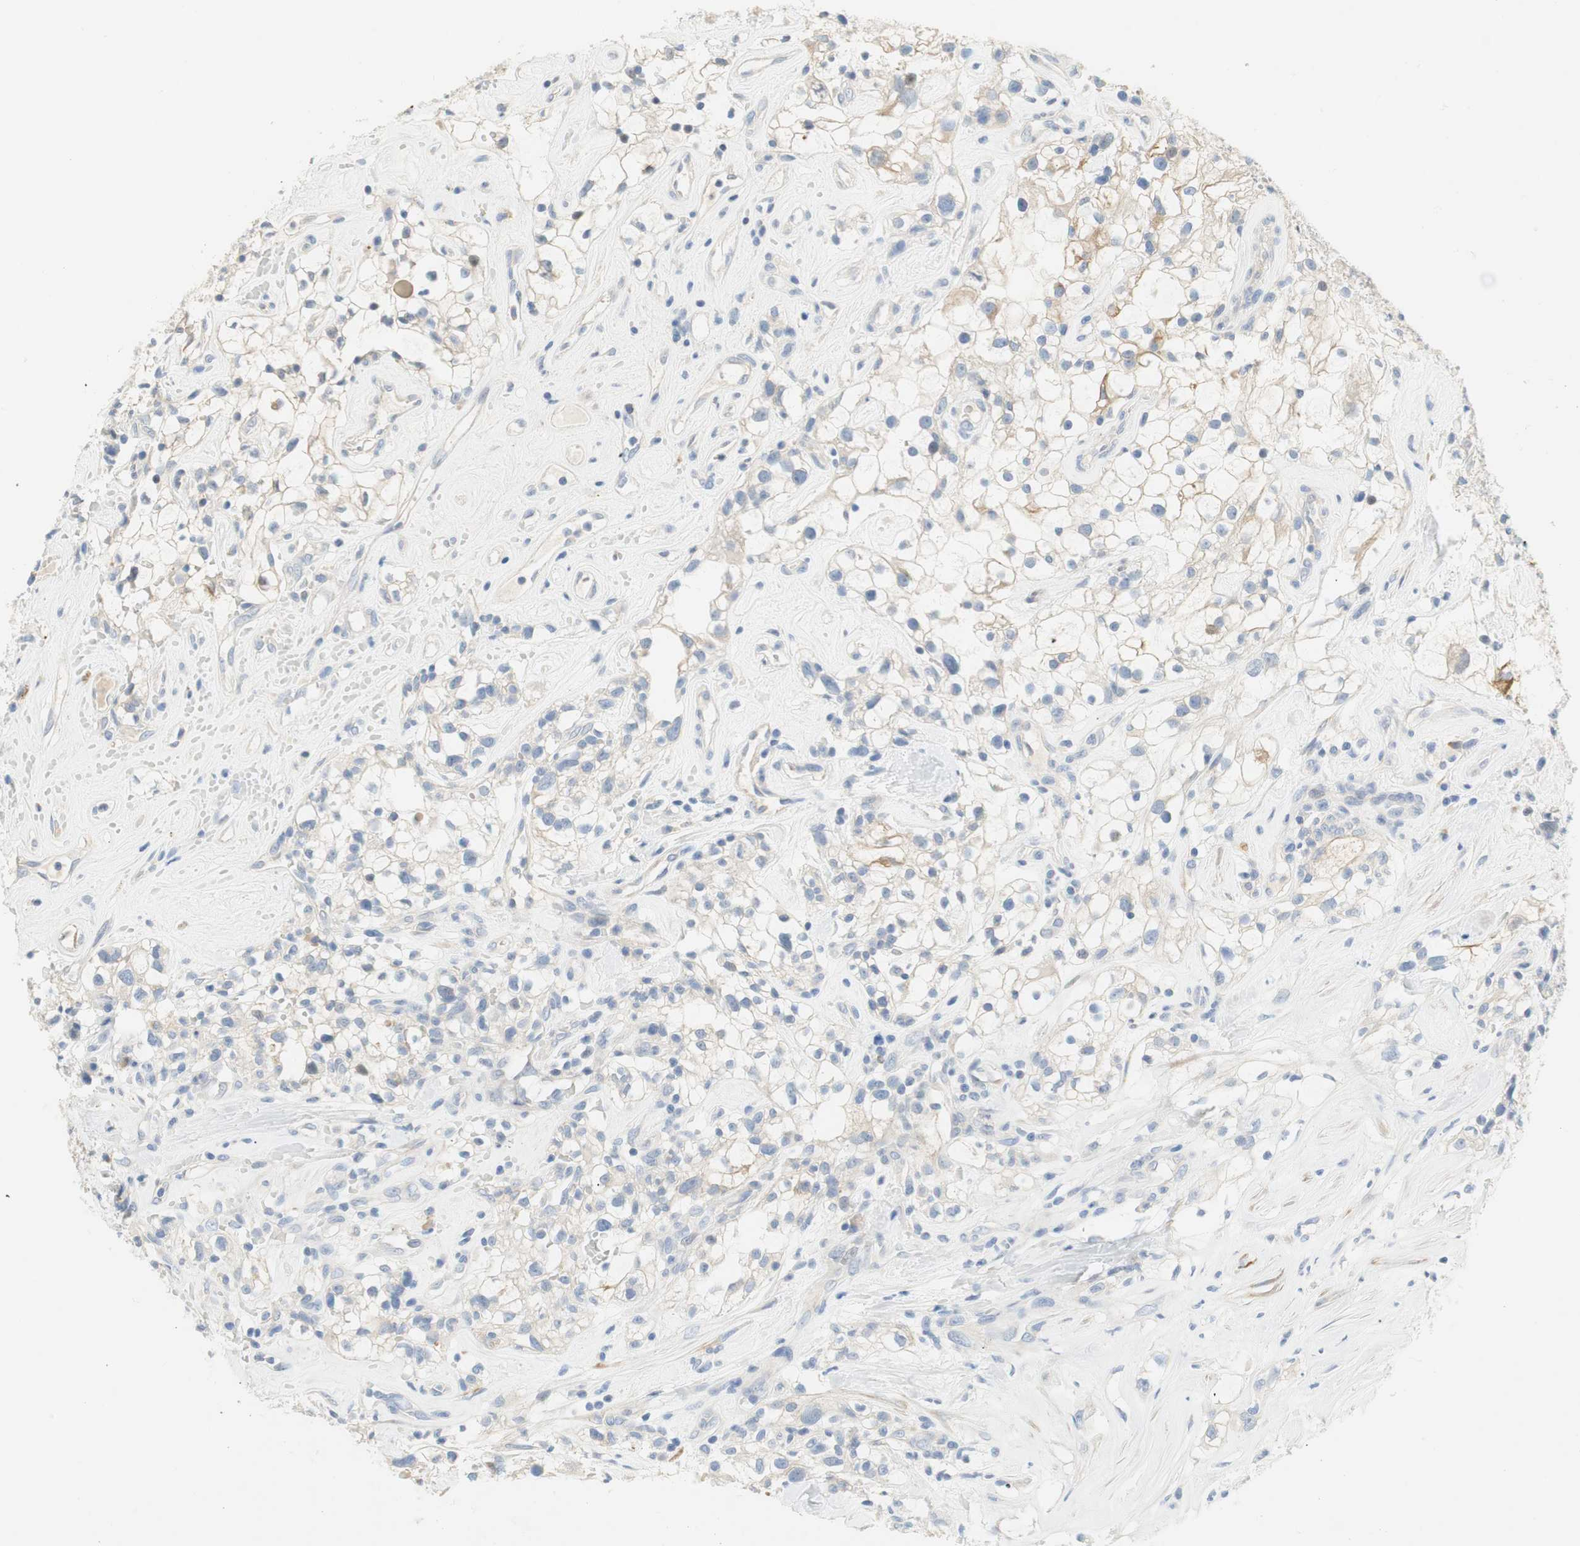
{"staining": {"intensity": "weak", "quantity": "<25%", "location": "cytoplasmic/membranous"}, "tissue": "renal cancer", "cell_type": "Tumor cells", "image_type": "cancer", "snomed": [{"axis": "morphology", "description": "Adenocarcinoma, NOS"}, {"axis": "topography", "description": "Kidney"}], "caption": "DAB immunohistochemical staining of human renal adenocarcinoma reveals no significant staining in tumor cells.", "gene": "CCM2L", "patient": {"sex": "female", "age": 60}}